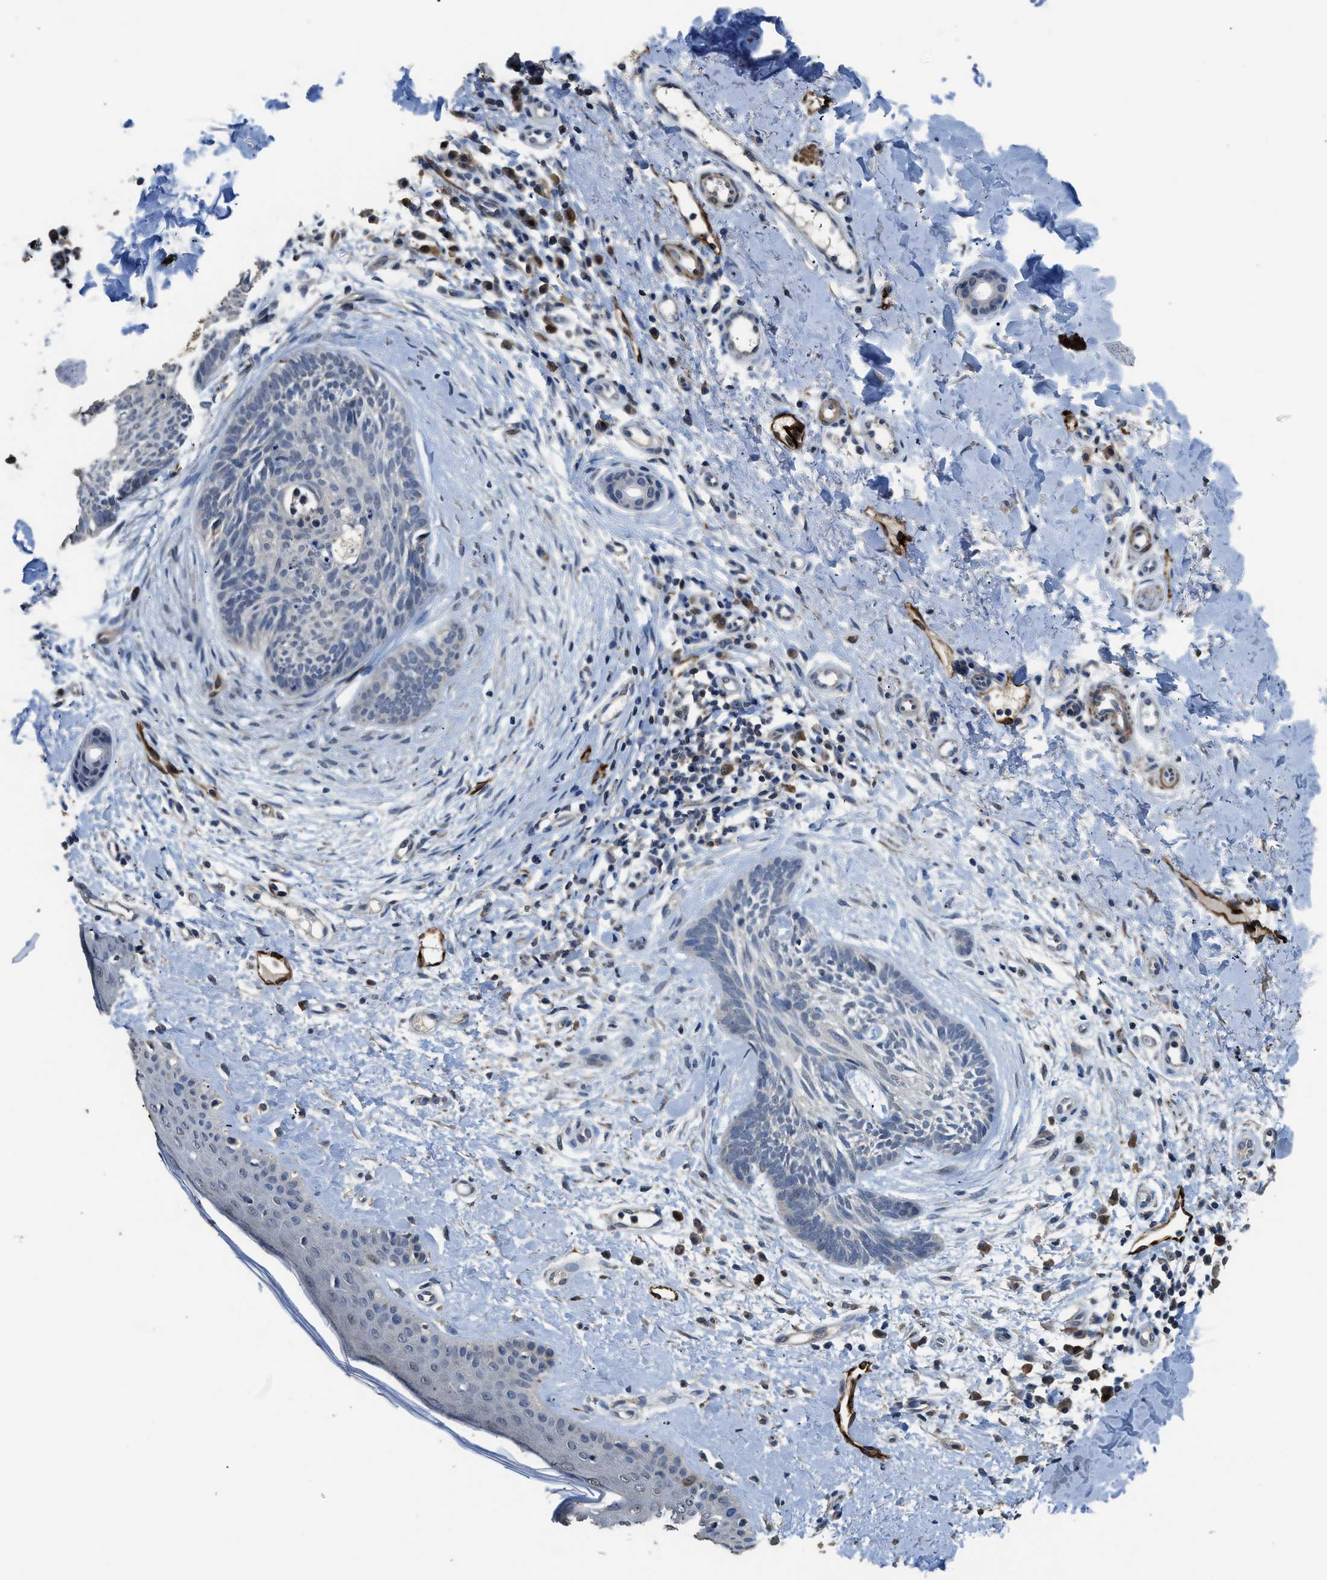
{"staining": {"intensity": "negative", "quantity": "none", "location": "none"}, "tissue": "skin cancer", "cell_type": "Tumor cells", "image_type": "cancer", "snomed": [{"axis": "morphology", "description": "Normal tissue, NOS"}, {"axis": "morphology", "description": "Basal cell carcinoma"}, {"axis": "topography", "description": "Skin"}], "caption": "Tumor cells show no significant protein staining in skin cancer (basal cell carcinoma). The staining was performed using DAB (3,3'-diaminobenzidine) to visualize the protein expression in brown, while the nuclei were stained in blue with hematoxylin (Magnification: 20x).", "gene": "SYNM", "patient": {"sex": "male", "age": 71}}